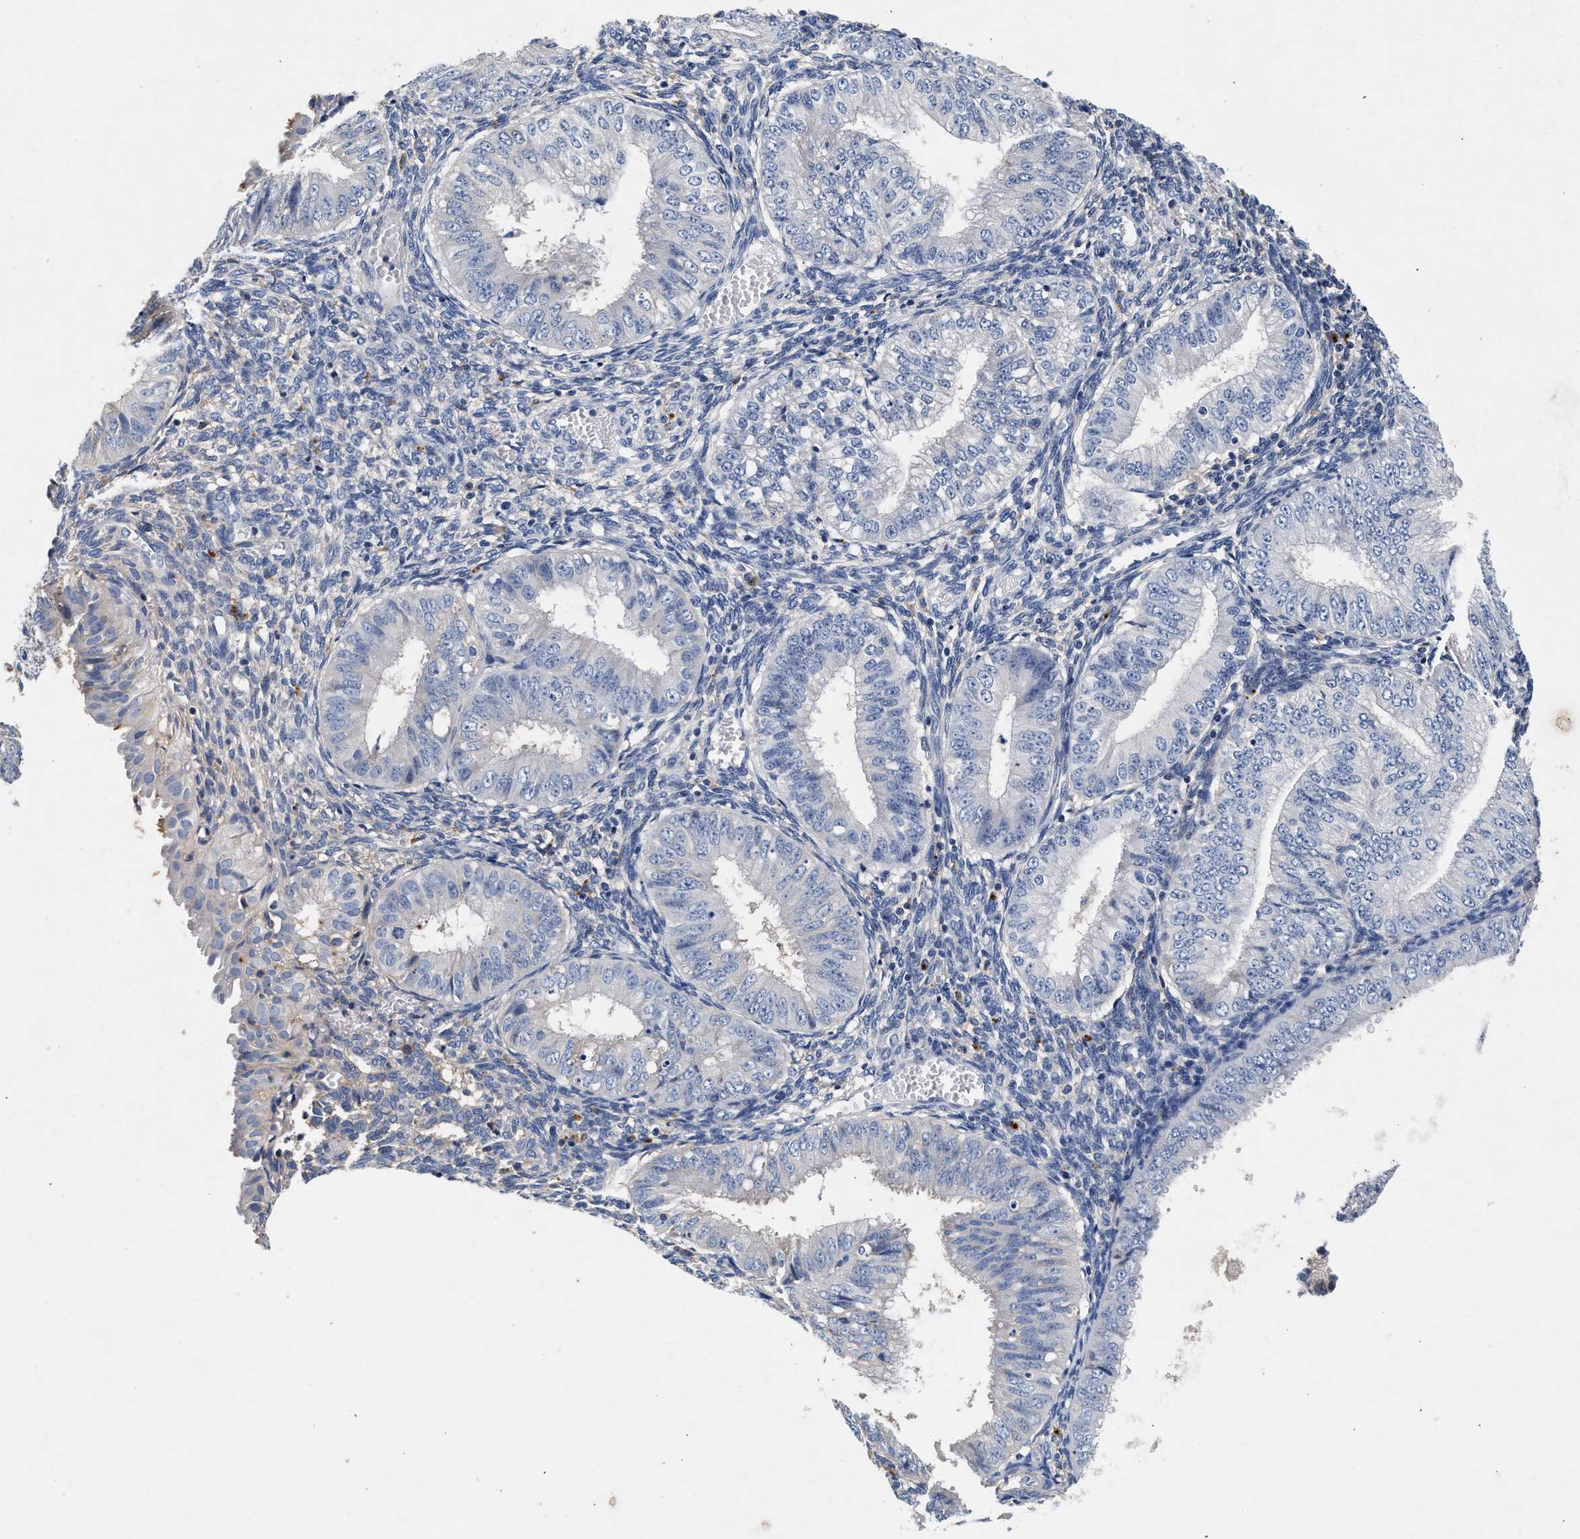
{"staining": {"intensity": "negative", "quantity": "none", "location": "none"}, "tissue": "endometrial cancer", "cell_type": "Tumor cells", "image_type": "cancer", "snomed": [{"axis": "morphology", "description": "Normal tissue, NOS"}, {"axis": "morphology", "description": "Adenocarcinoma, NOS"}, {"axis": "topography", "description": "Endometrium"}], "caption": "A photomicrograph of human endometrial adenocarcinoma is negative for staining in tumor cells.", "gene": "GNAI3", "patient": {"sex": "female", "age": 53}}